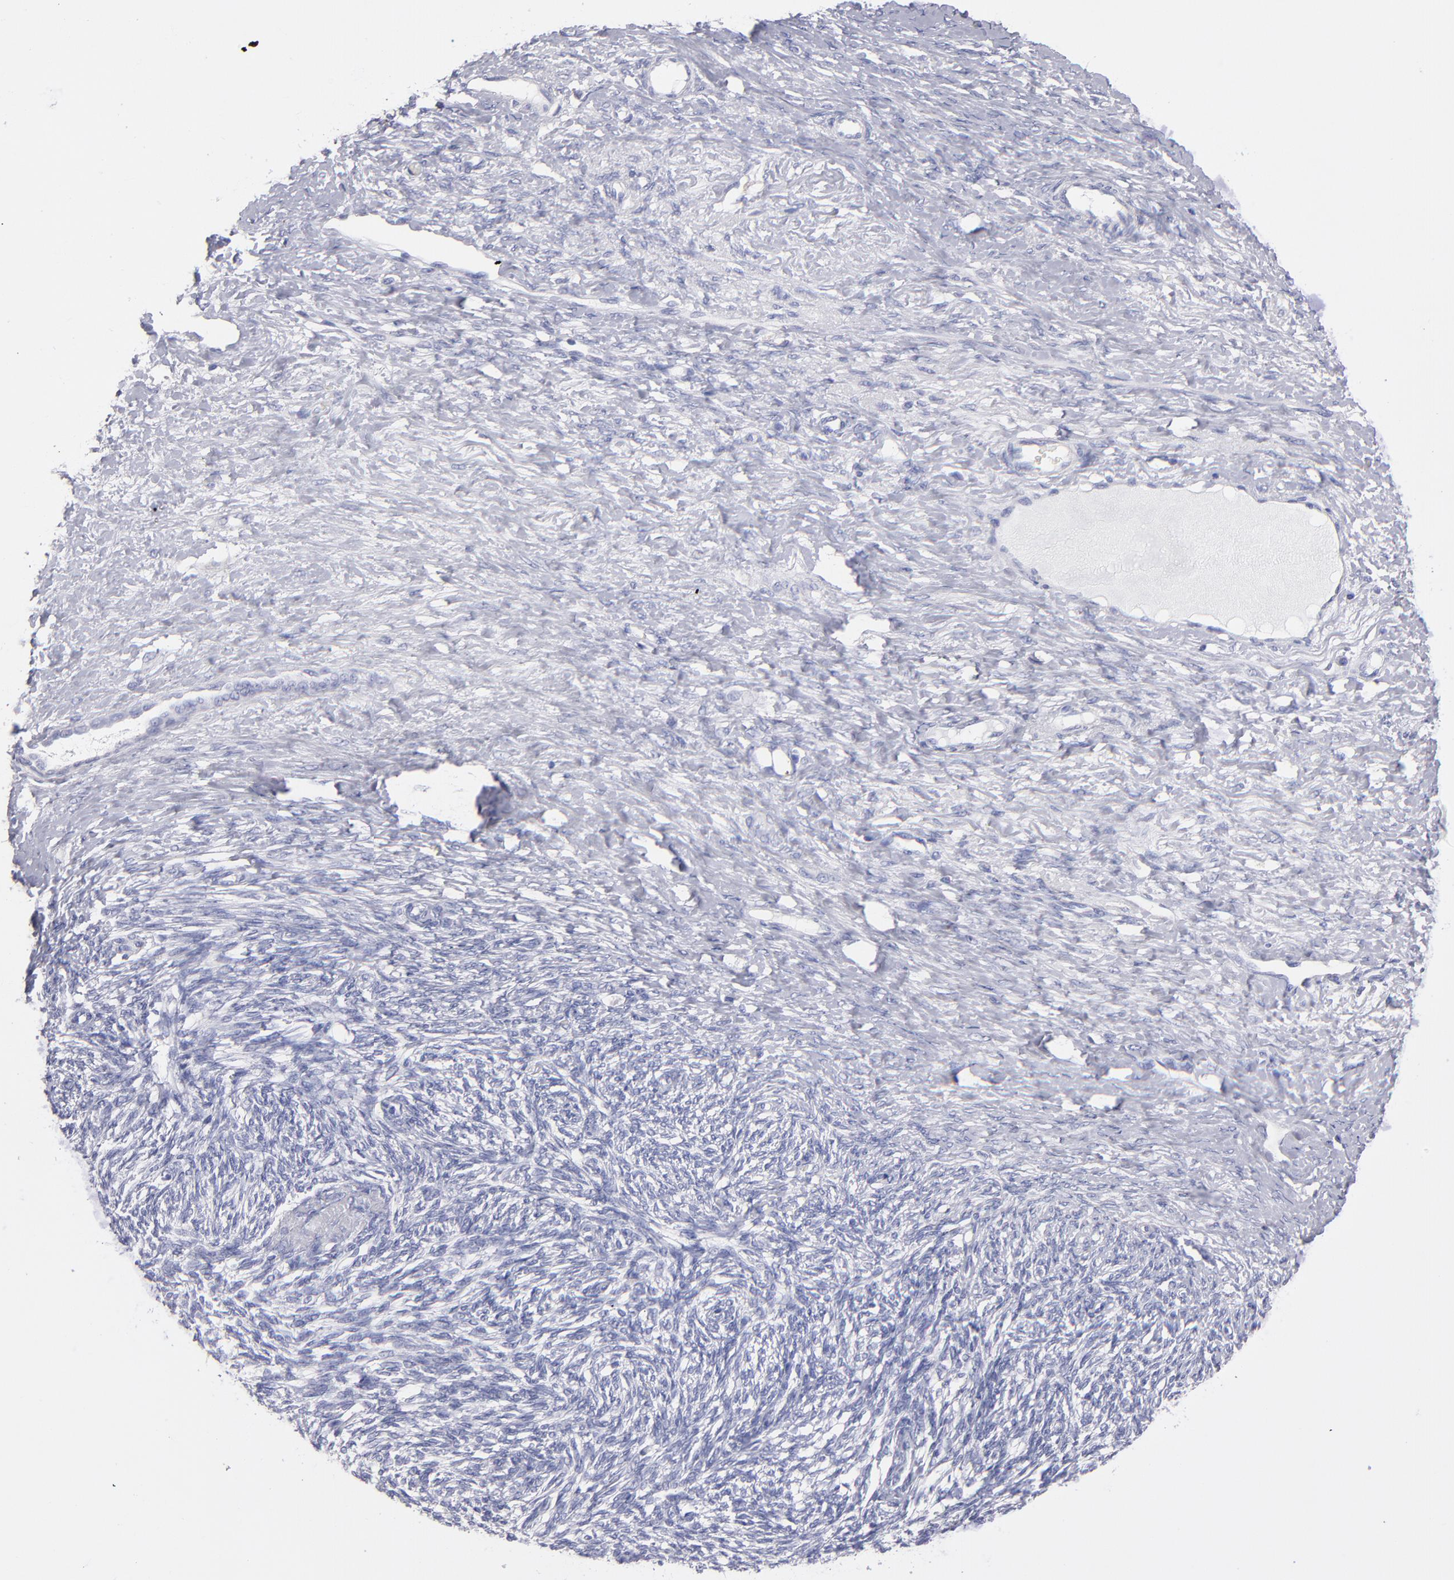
{"staining": {"intensity": "negative", "quantity": "none", "location": "none"}, "tissue": "ovarian cancer", "cell_type": "Tumor cells", "image_type": "cancer", "snomed": [{"axis": "morphology", "description": "Normal tissue, NOS"}, {"axis": "morphology", "description": "Cystadenocarcinoma, serous, NOS"}, {"axis": "topography", "description": "Ovary"}], "caption": "Image shows no significant protein staining in tumor cells of ovarian serous cystadenocarcinoma. The staining was performed using DAB to visualize the protein expression in brown, while the nuclei were stained in blue with hematoxylin (Magnification: 20x).", "gene": "MB", "patient": {"sex": "female", "age": 62}}